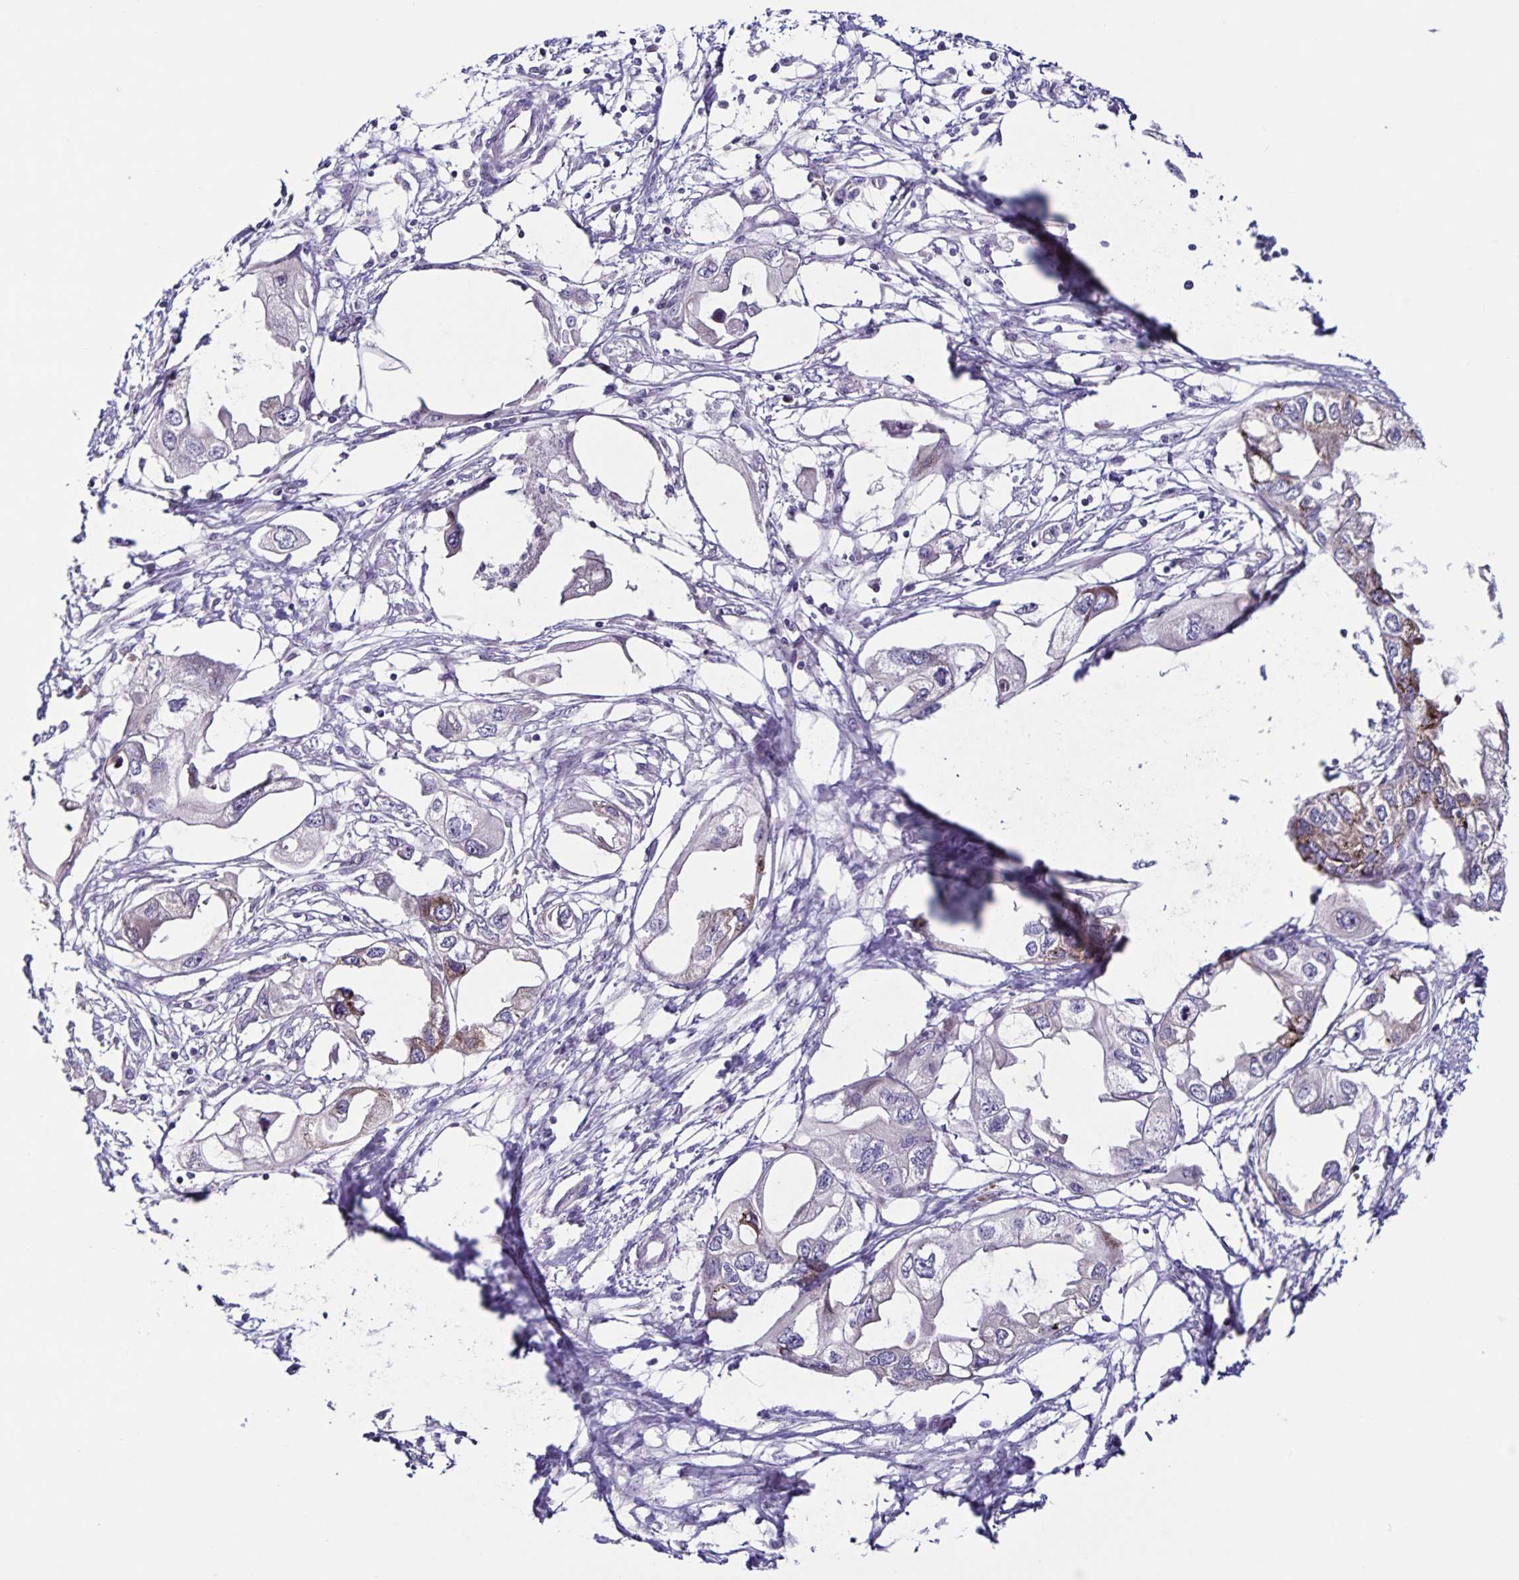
{"staining": {"intensity": "weak", "quantity": "<25%", "location": "cytoplasmic/membranous"}, "tissue": "endometrial cancer", "cell_type": "Tumor cells", "image_type": "cancer", "snomed": [{"axis": "morphology", "description": "Adenocarcinoma, NOS"}, {"axis": "morphology", "description": "Adenocarcinoma, metastatic, NOS"}, {"axis": "topography", "description": "Adipose tissue"}, {"axis": "topography", "description": "Endometrium"}], "caption": "Immunohistochemistry photomicrograph of neoplastic tissue: human metastatic adenocarcinoma (endometrial) stained with DAB (3,3'-diaminobenzidine) shows no significant protein expression in tumor cells.", "gene": "RNFT2", "patient": {"sex": "female", "age": 67}}